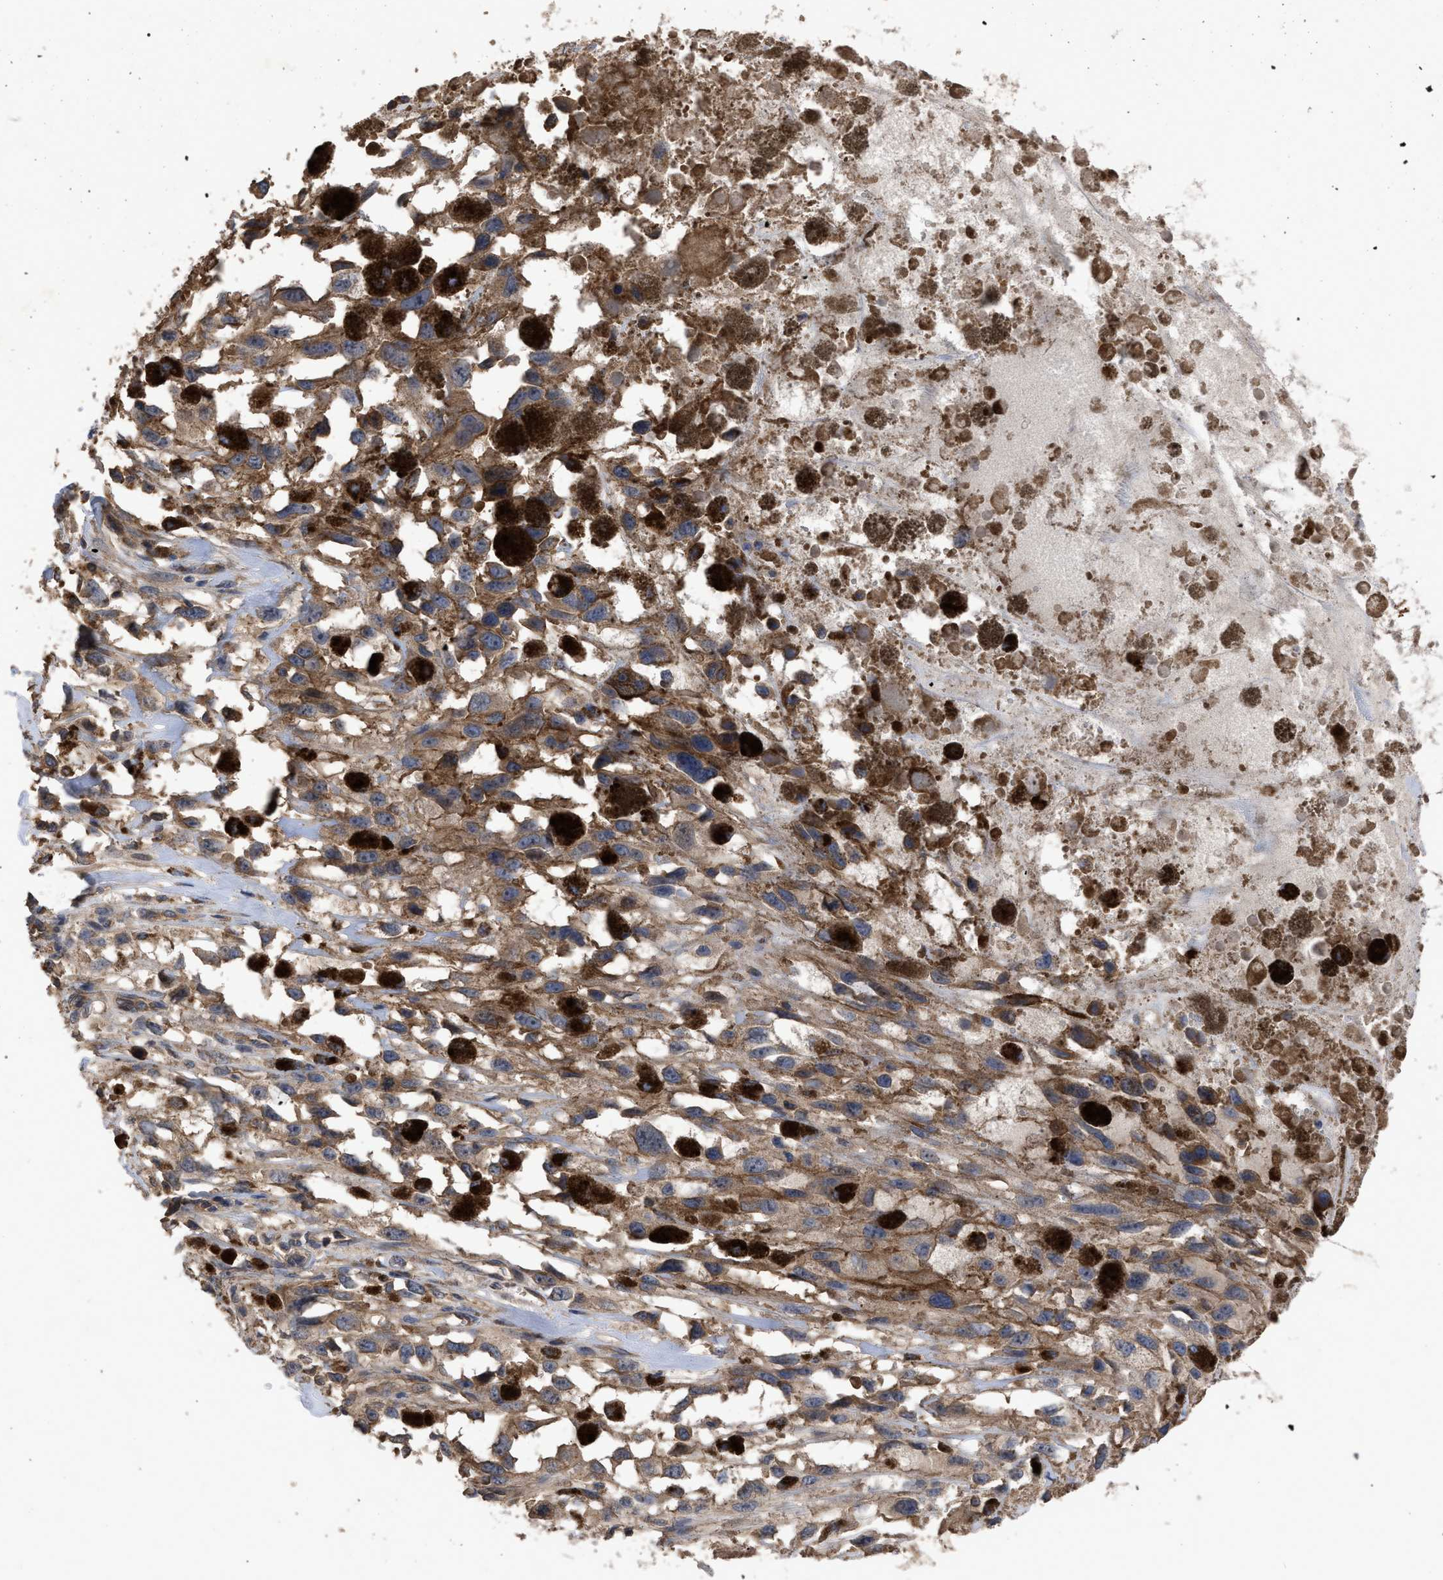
{"staining": {"intensity": "weak", "quantity": ">75%", "location": "cytoplasmic/membranous"}, "tissue": "melanoma", "cell_type": "Tumor cells", "image_type": "cancer", "snomed": [{"axis": "morphology", "description": "Malignant melanoma, Metastatic site"}, {"axis": "topography", "description": "Lymph node"}], "caption": "A high-resolution image shows IHC staining of melanoma, which exhibits weak cytoplasmic/membranous staining in approximately >75% of tumor cells. (DAB (3,3'-diaminobenzidine) IHC, brown staining for protein, blue staining for nuclei).", "gene": "BTN2A1", "patient": {"sex": "male", "age": 59}}